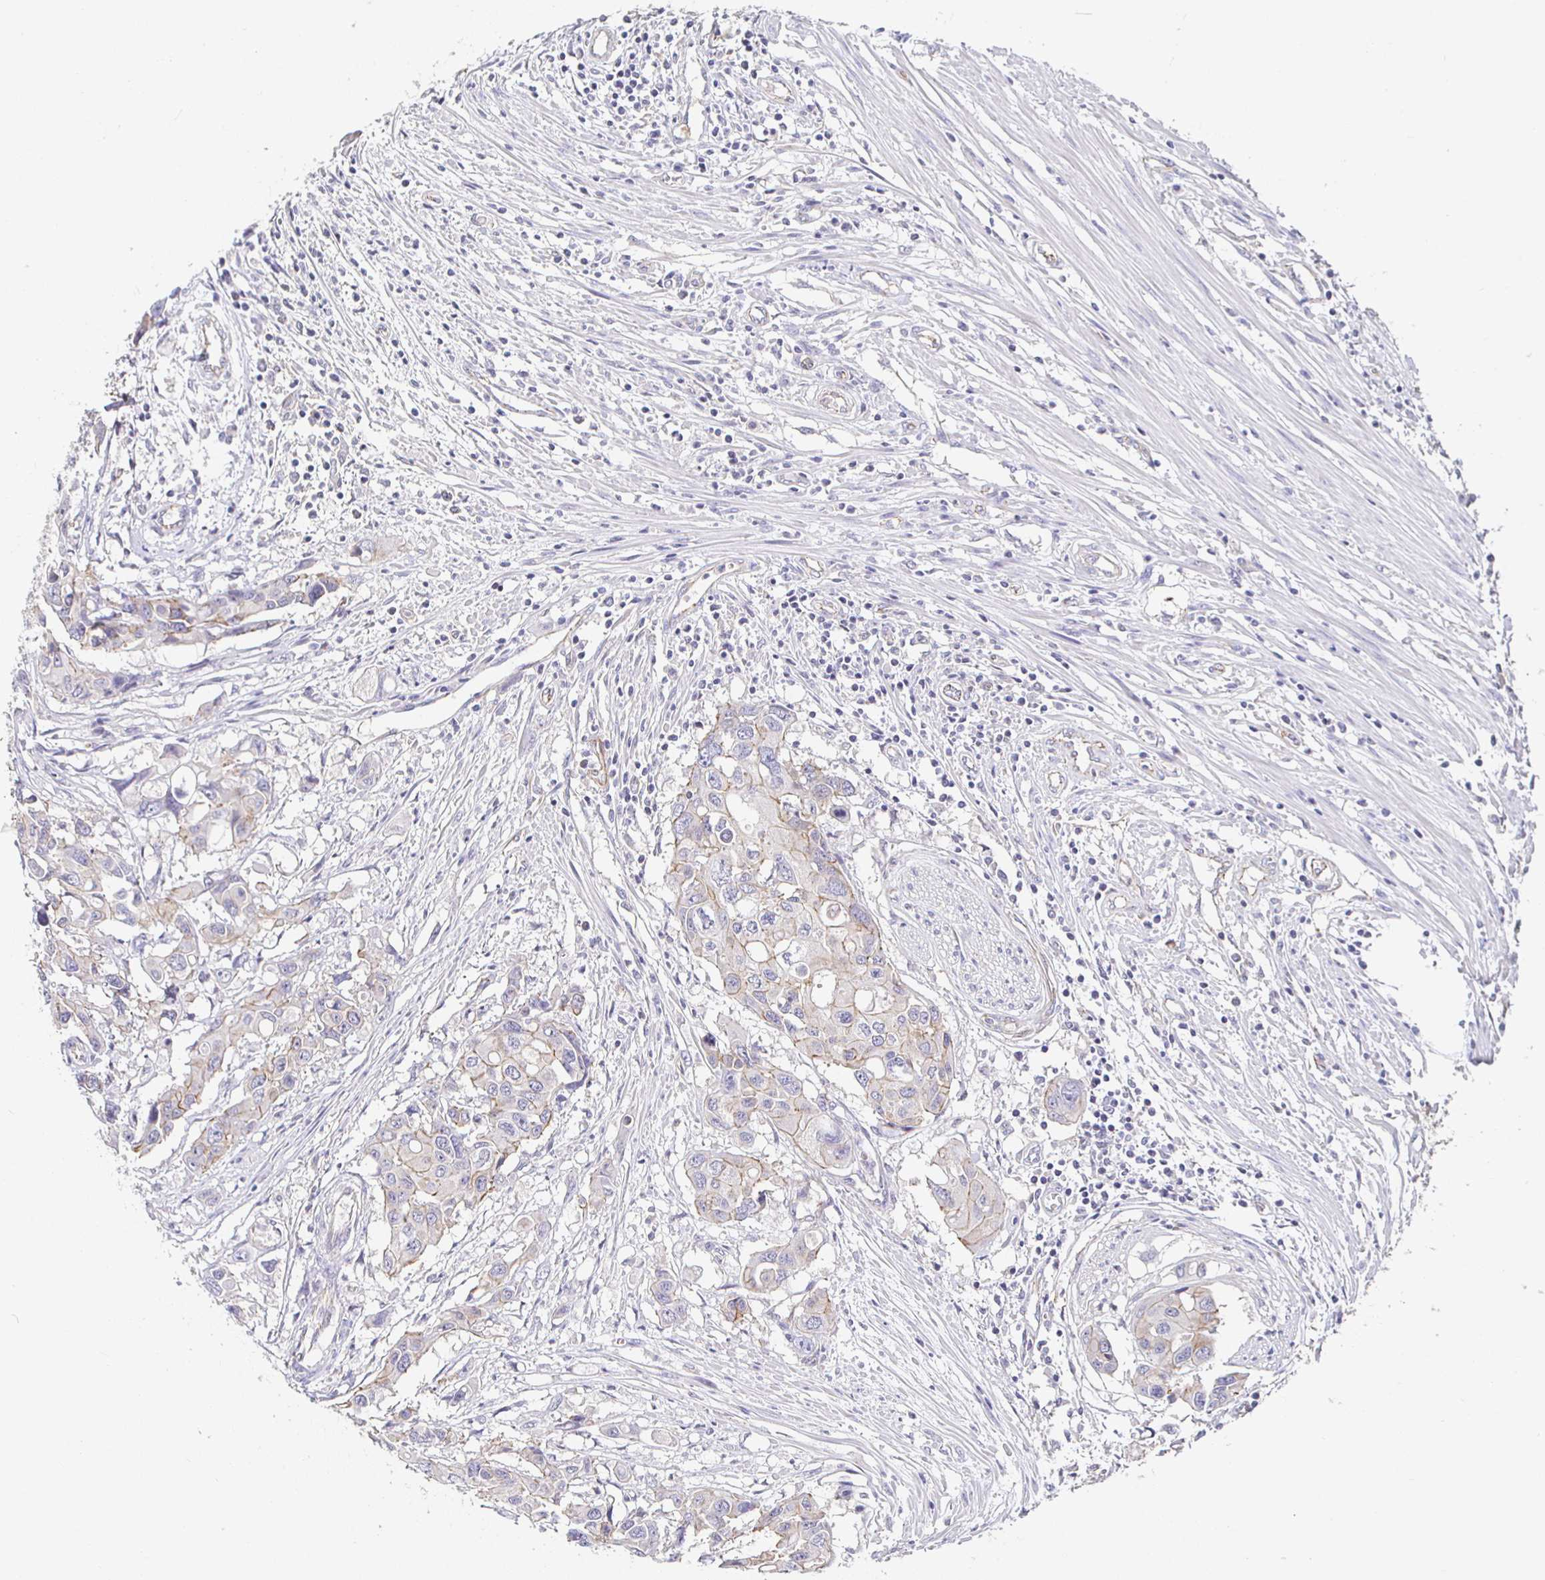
{"staining": {"intensity": "negative", "quantity": "none", "location": "none"}, "tissue": "colorectal cancer", "cell_type": "Tumor cells", "image_type": "cancer", "snomed": [{"axis": "morphology", "description": "Adenocarcinoma, NOS"}, {"axis": "topography", "description": "Colon"}], "caption": "Immunohistochemistry (IHC) photomicrograph of neoplastic tissue: colorectal adenocarcinoma stained with DAB demonstrates no significant protein staining in tumor cells.", "gene": "PIWIL3", "patient": {"sex": "male", "age": 77}}